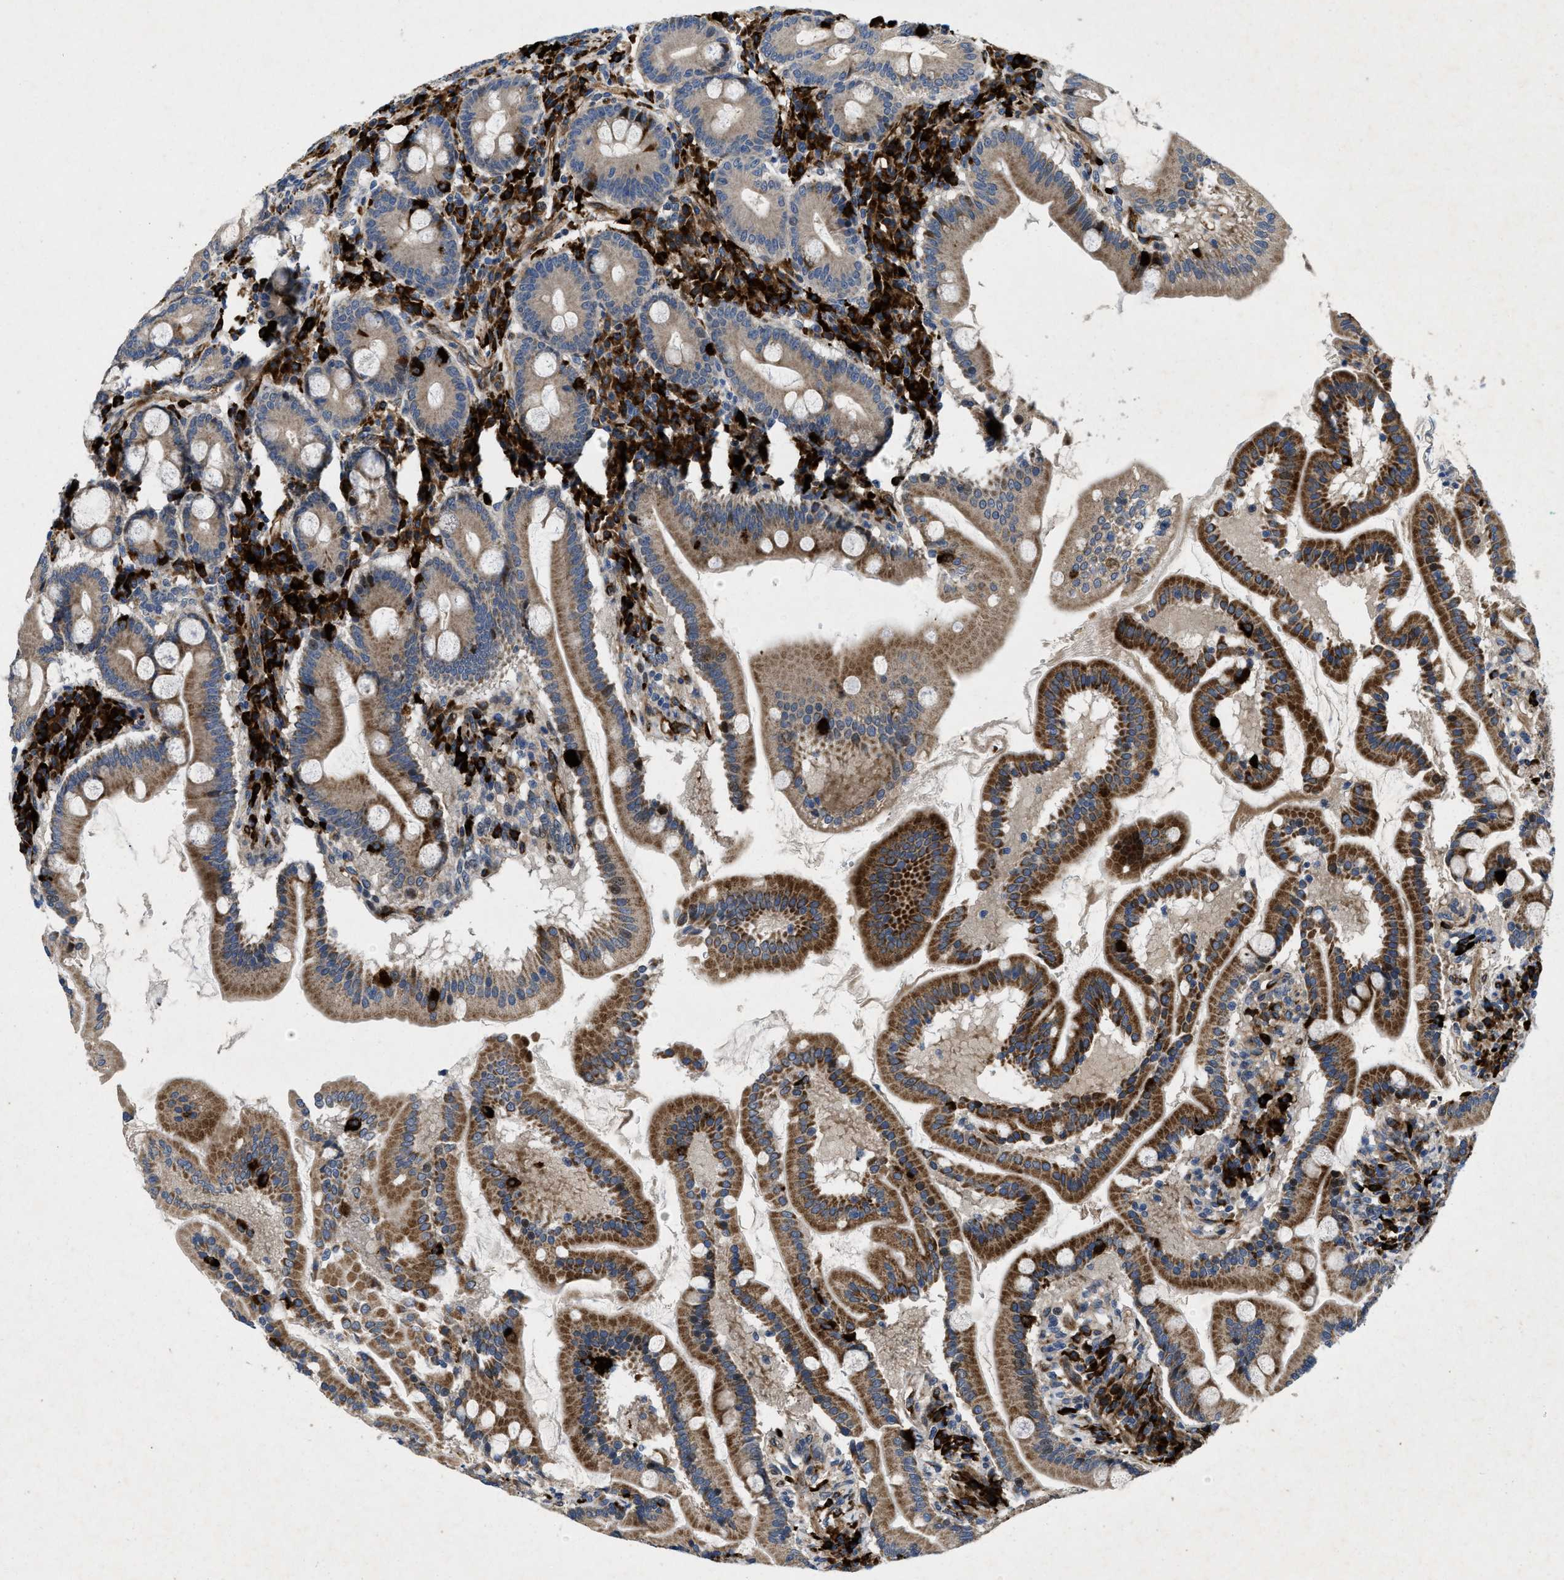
{"staining": {"intensity": "strong", "quantity": "25%-75%", "location": "cytoplasmic/membranous"}, "tissue": "duodenum", "cell_type": "Glandular cells", "image_type": "normal", "snomed": [{"axis": "morphology", "description": "Normal tissue, NOS"}, {"axis": "topography", "description": "Duodenum"}], "caption": "The image demonstrates a brown stain indicating the presence of a protein in the cytoplasmic/membranous of glandular cells in duodenum.", "gene": "HSPA12B", "patient": {"sex": "male", "age": 50}}